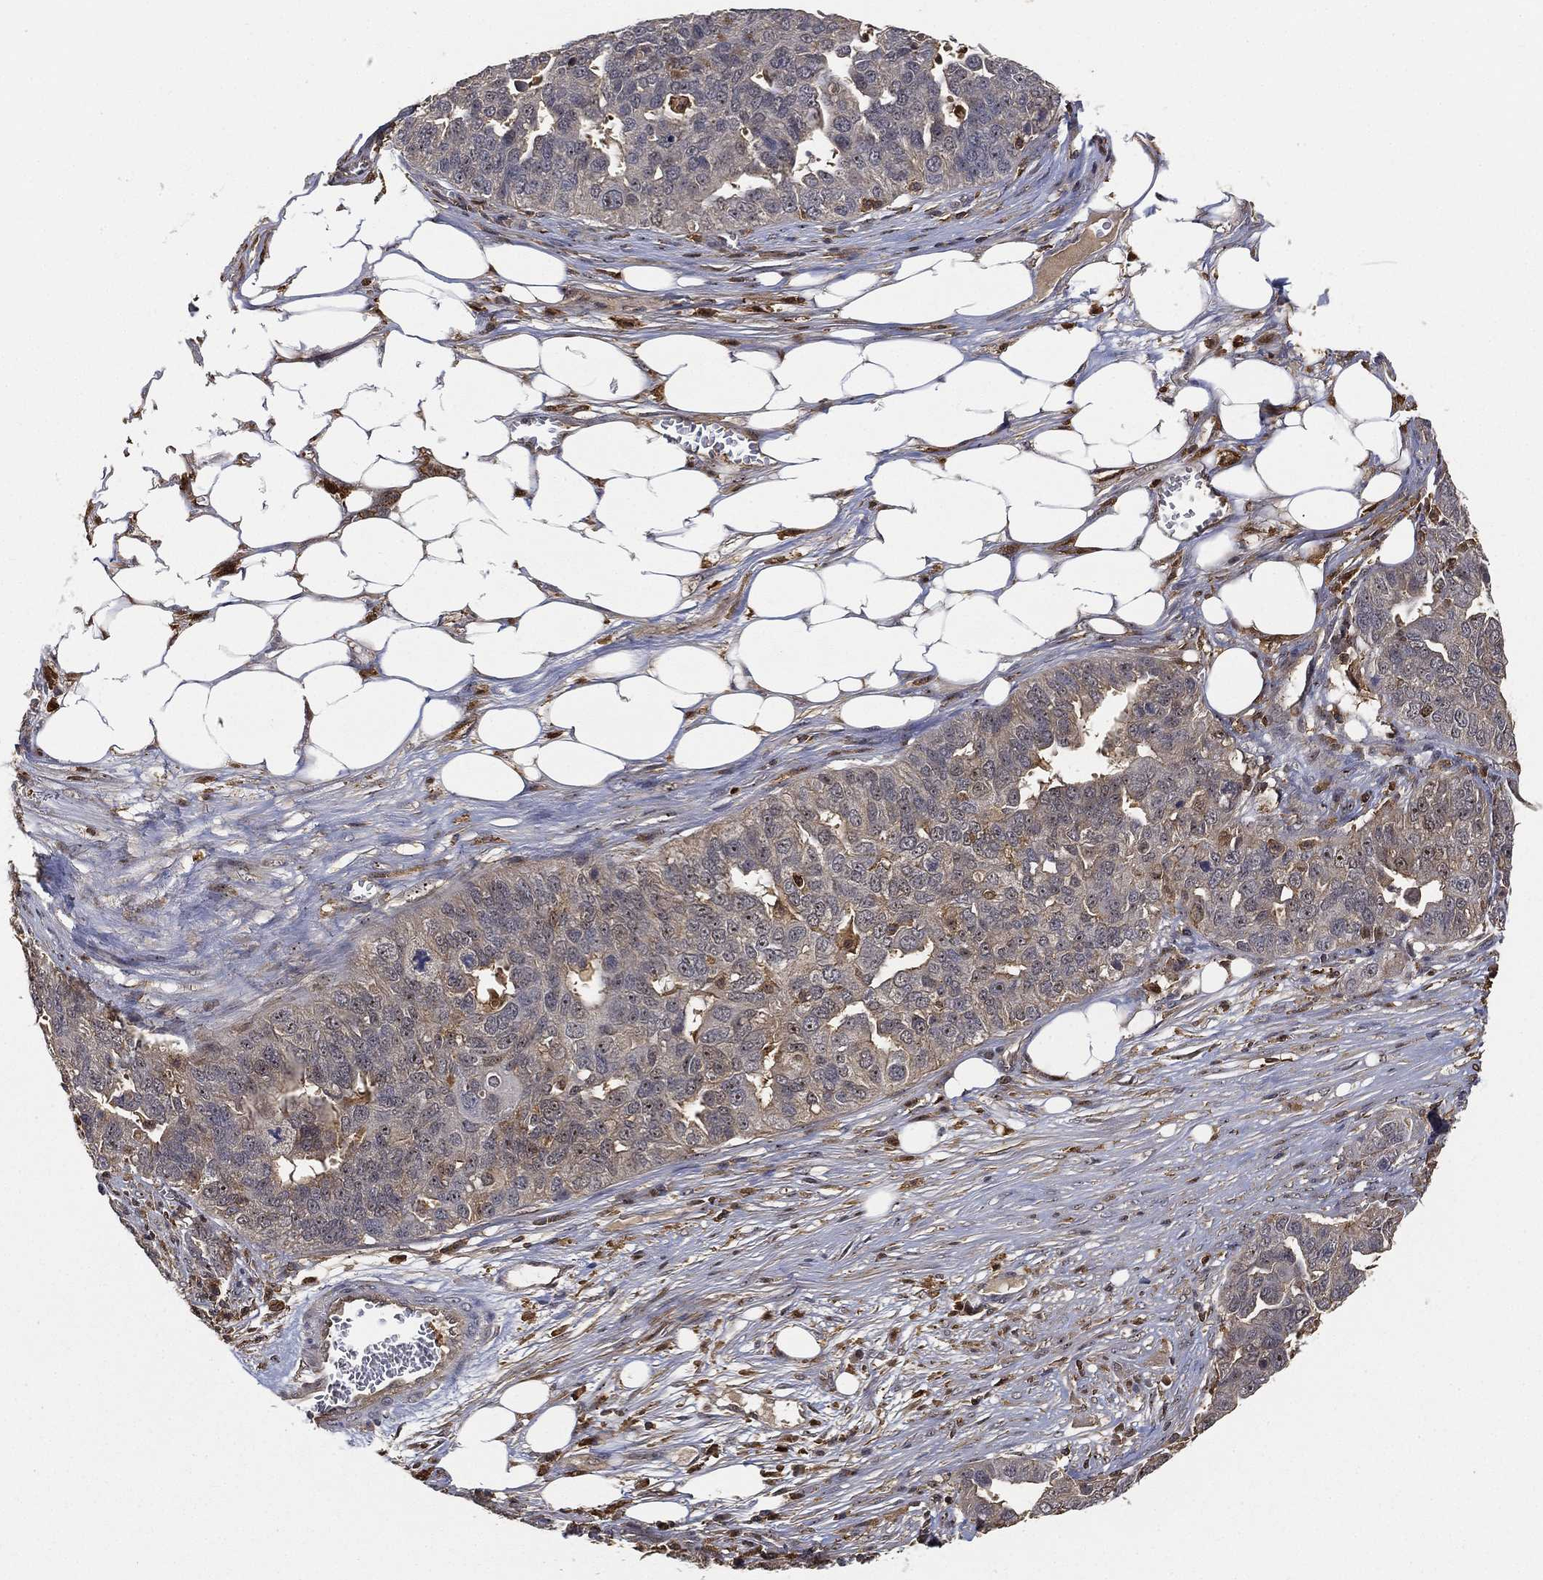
{"staining": {"intensity": "negative", "quantity": "none", "location": "none"}, "tissue": "ovarian cancer", "cell_type": "Tumor cells", "image_type": "cancer", "snomed": [{"axis": "morphology", "description": "Carcinoma, endometroid"}, {"axis": "topography", "description": "Soft tissue"}, {"axis": "topography", "description": "Ovary"}], "caption": "This is an IHC histopathology image of human ovarian endometroid carcinoma. There is no positivity in tumor cells.", "gene": "CRYL1", "patient": {"sex": "female", "age": 52}}